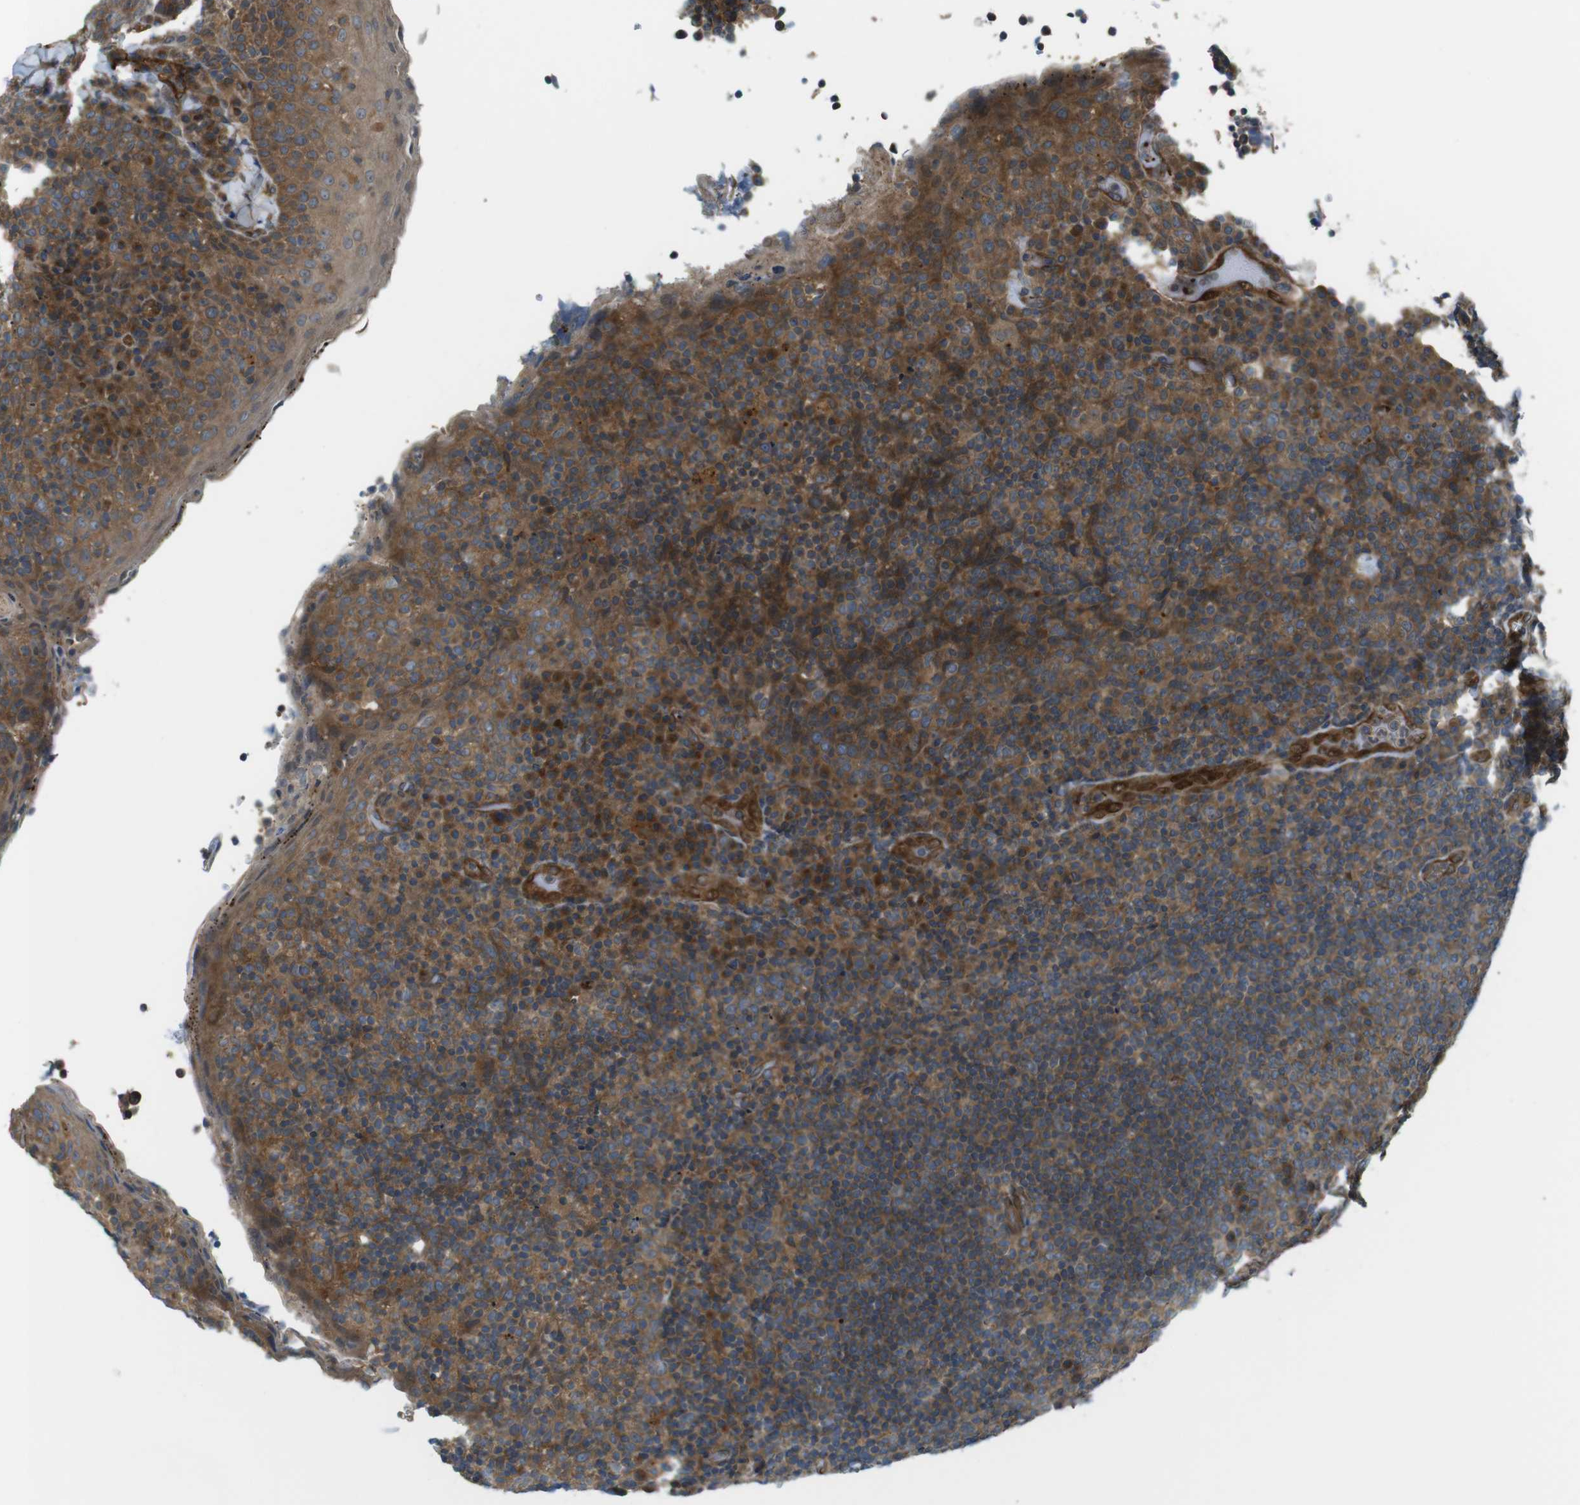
{"staining": {"intensity": "moderate", "quantity": ">75%", "location": "cytoplasmic/membranous"}, "tissue": "tonsil", "cell_type": "Germinal center cells", "image_type": "normal", "snomed": [{"axis": "morphology", "description": "Normal tissue, NOS"}, {"axis": "topography", "description": "Tonsil"}], "caption": "High-magnification brightfield microscopy of benign tonsil stained with DAB (brown) and counterstained with hematoxylin (blue). germinal center cells exhibit moderate cytoplasmic/membranous expression is identified in about>75% of cells.", "gene": "TSC1", "patient": {"sex": "male", "age": 17}}